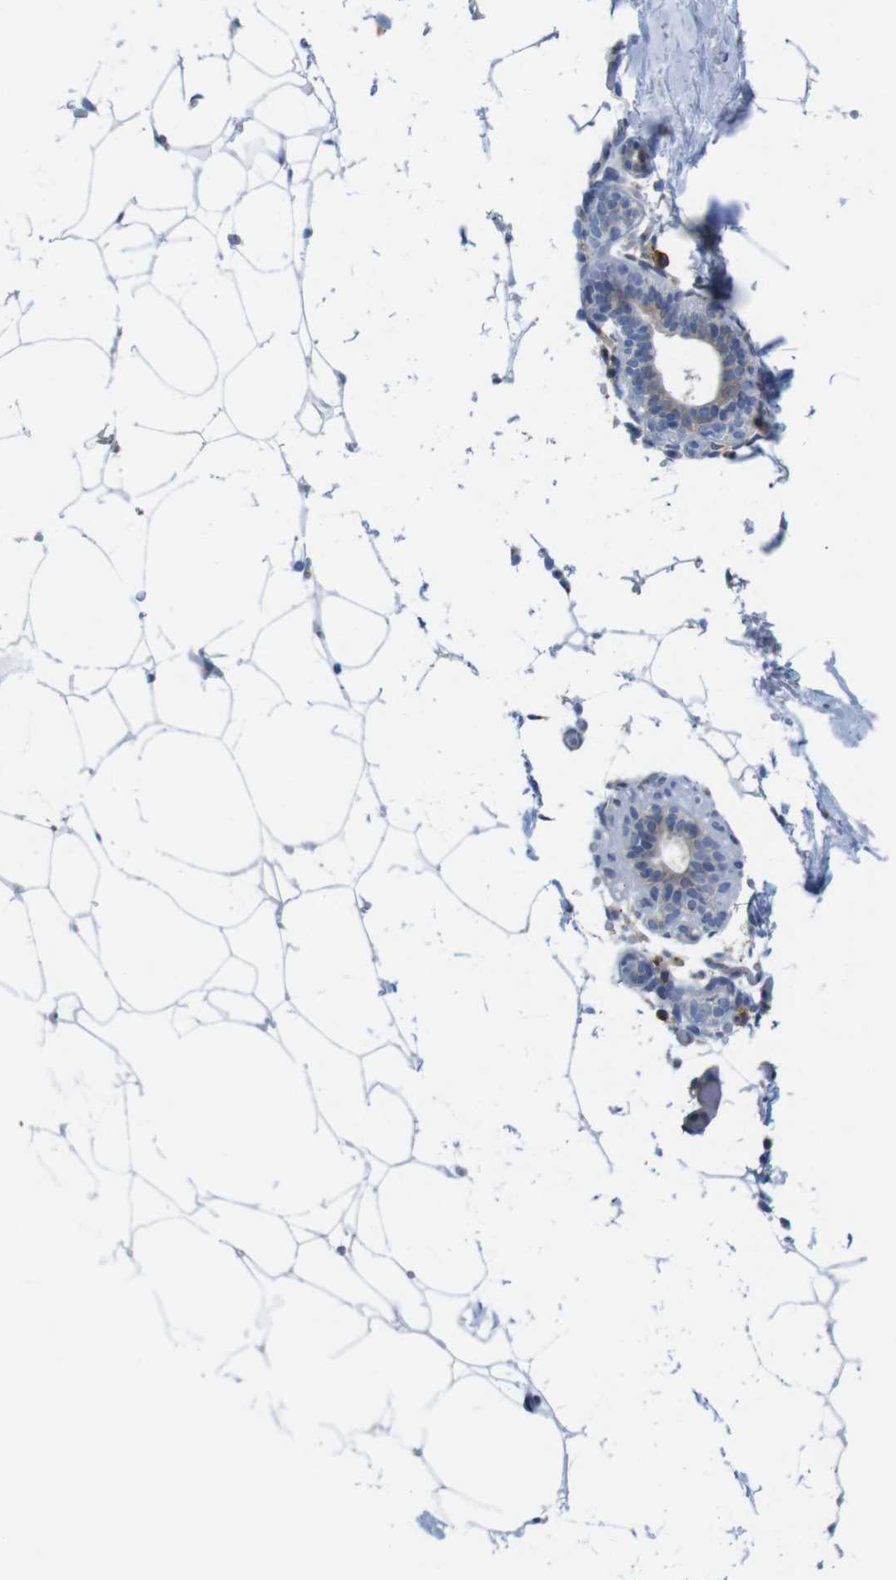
{"staining": {"intensity": "negative", "quantity": "none", "location": "none"}, "tissue": "adipose tissue", "cell_type": "Adipocytes", "image_type": "normal", "snomed": [{"axis": "morphology", "description": "Normal tissue, NOS"}, {"axis": "topography", "description": "Breast"}, {"axis": "topography", "description": "Soft tissue"}], "caption": "A micrograph of adipose tissue stained for a protein reveals no brown staining in adipocytes.", "gene": "CCR6", "patient": {"sex": "female", "age": 75}}